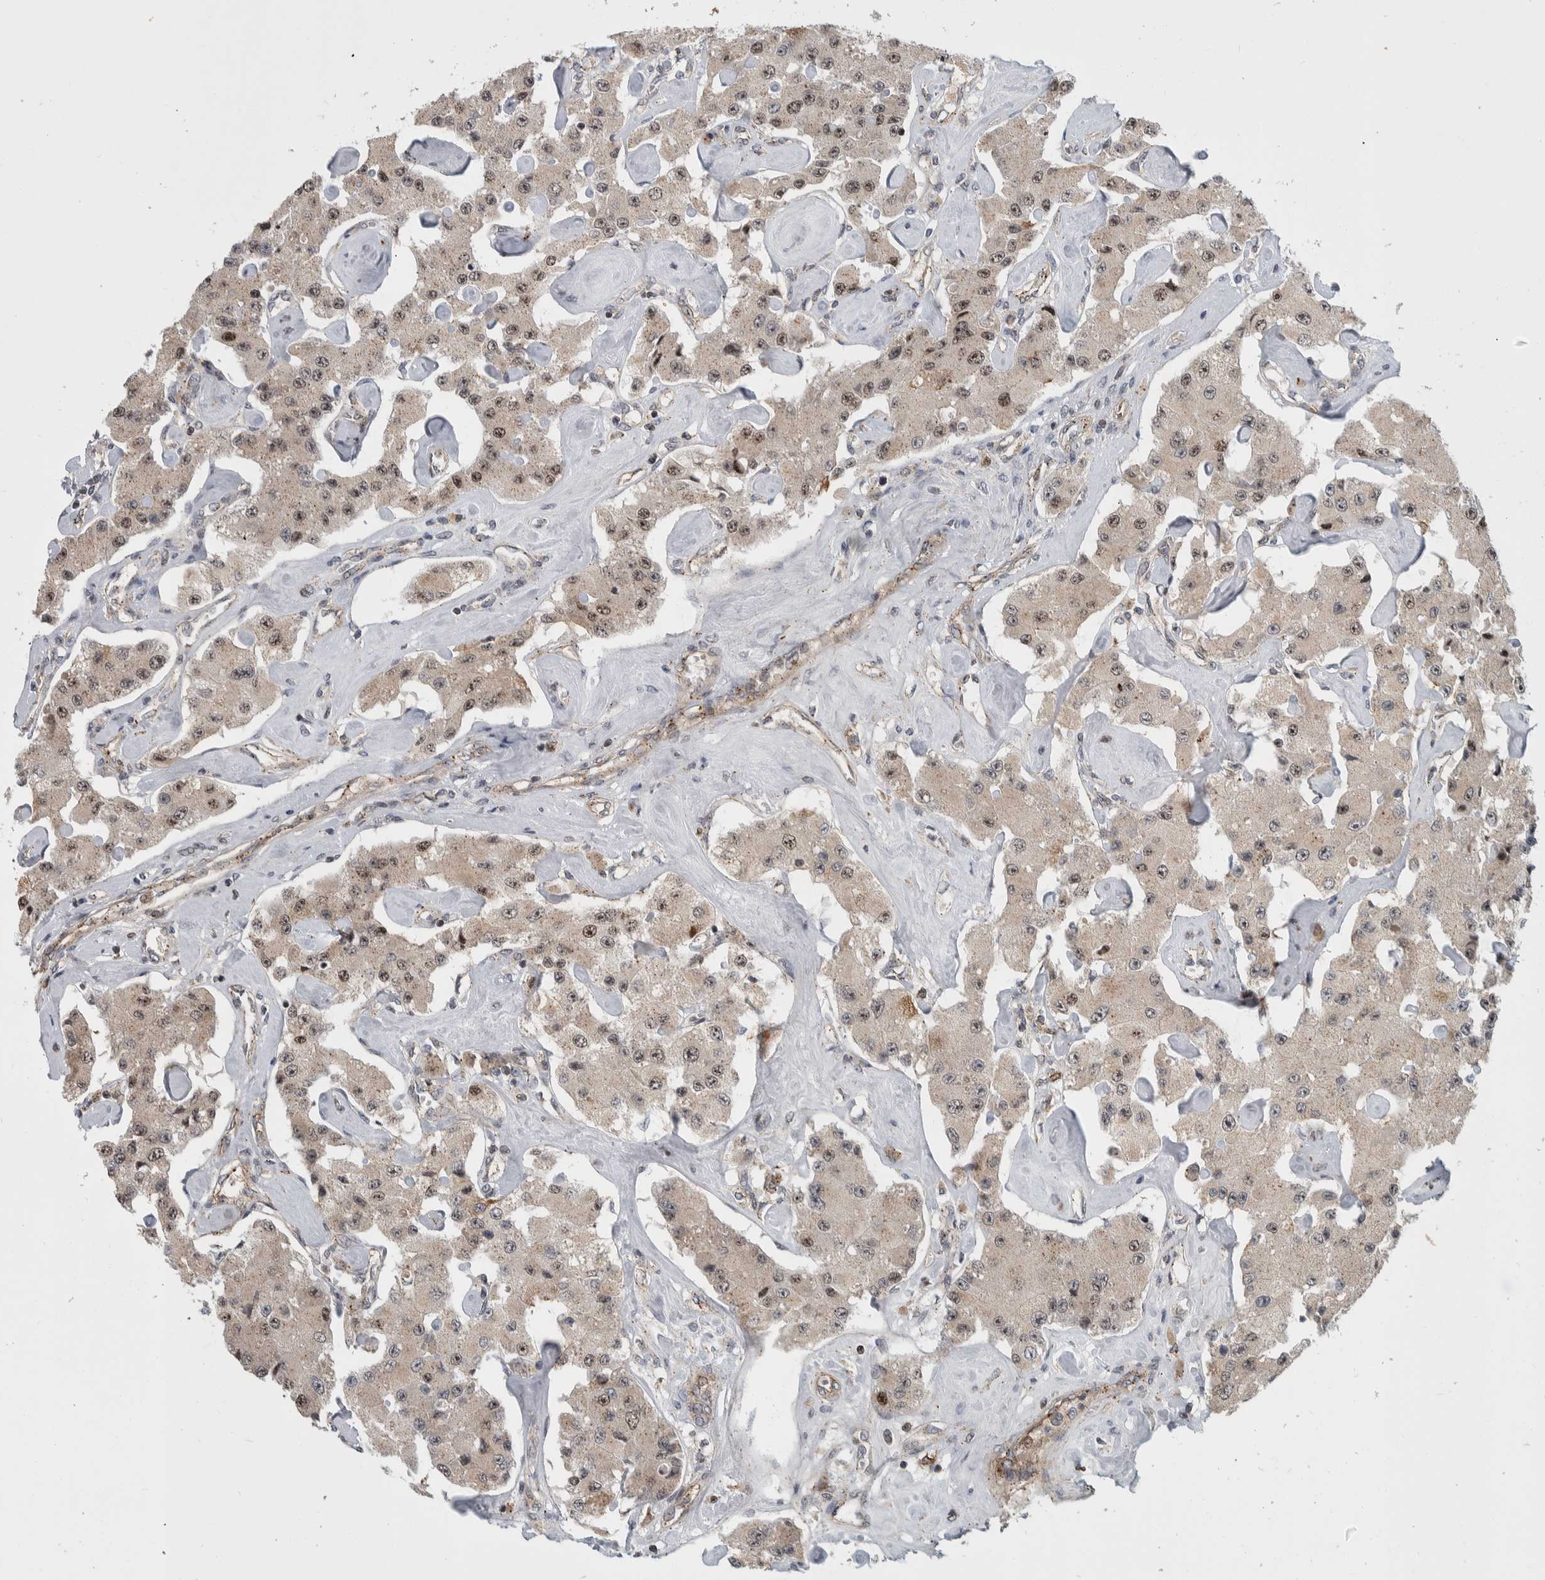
{"staining": {"intensity": "weak", "quantity": ">75%", "location": "cytoplasmic/membranous,nuclear"}, "tissue": "carcinoid", "cell_type": "Tumor cells", "image_type": "cancer", "snomed": [{"axis": "morphology", "description": "Carcinoid, malignant, NOS"}, {"axis": "topography", "description": "Pancreas"}], "caption": "Malignant carcinoid tissue reveals weak cytoplasmic/membranous and nuclear expression in approximately >75% of tumor cells, visualized by immunohistochemistry. Nuclei are stained in blue.", "gene": "MSL1", "patient": {"sex": "male", "age": 41}}